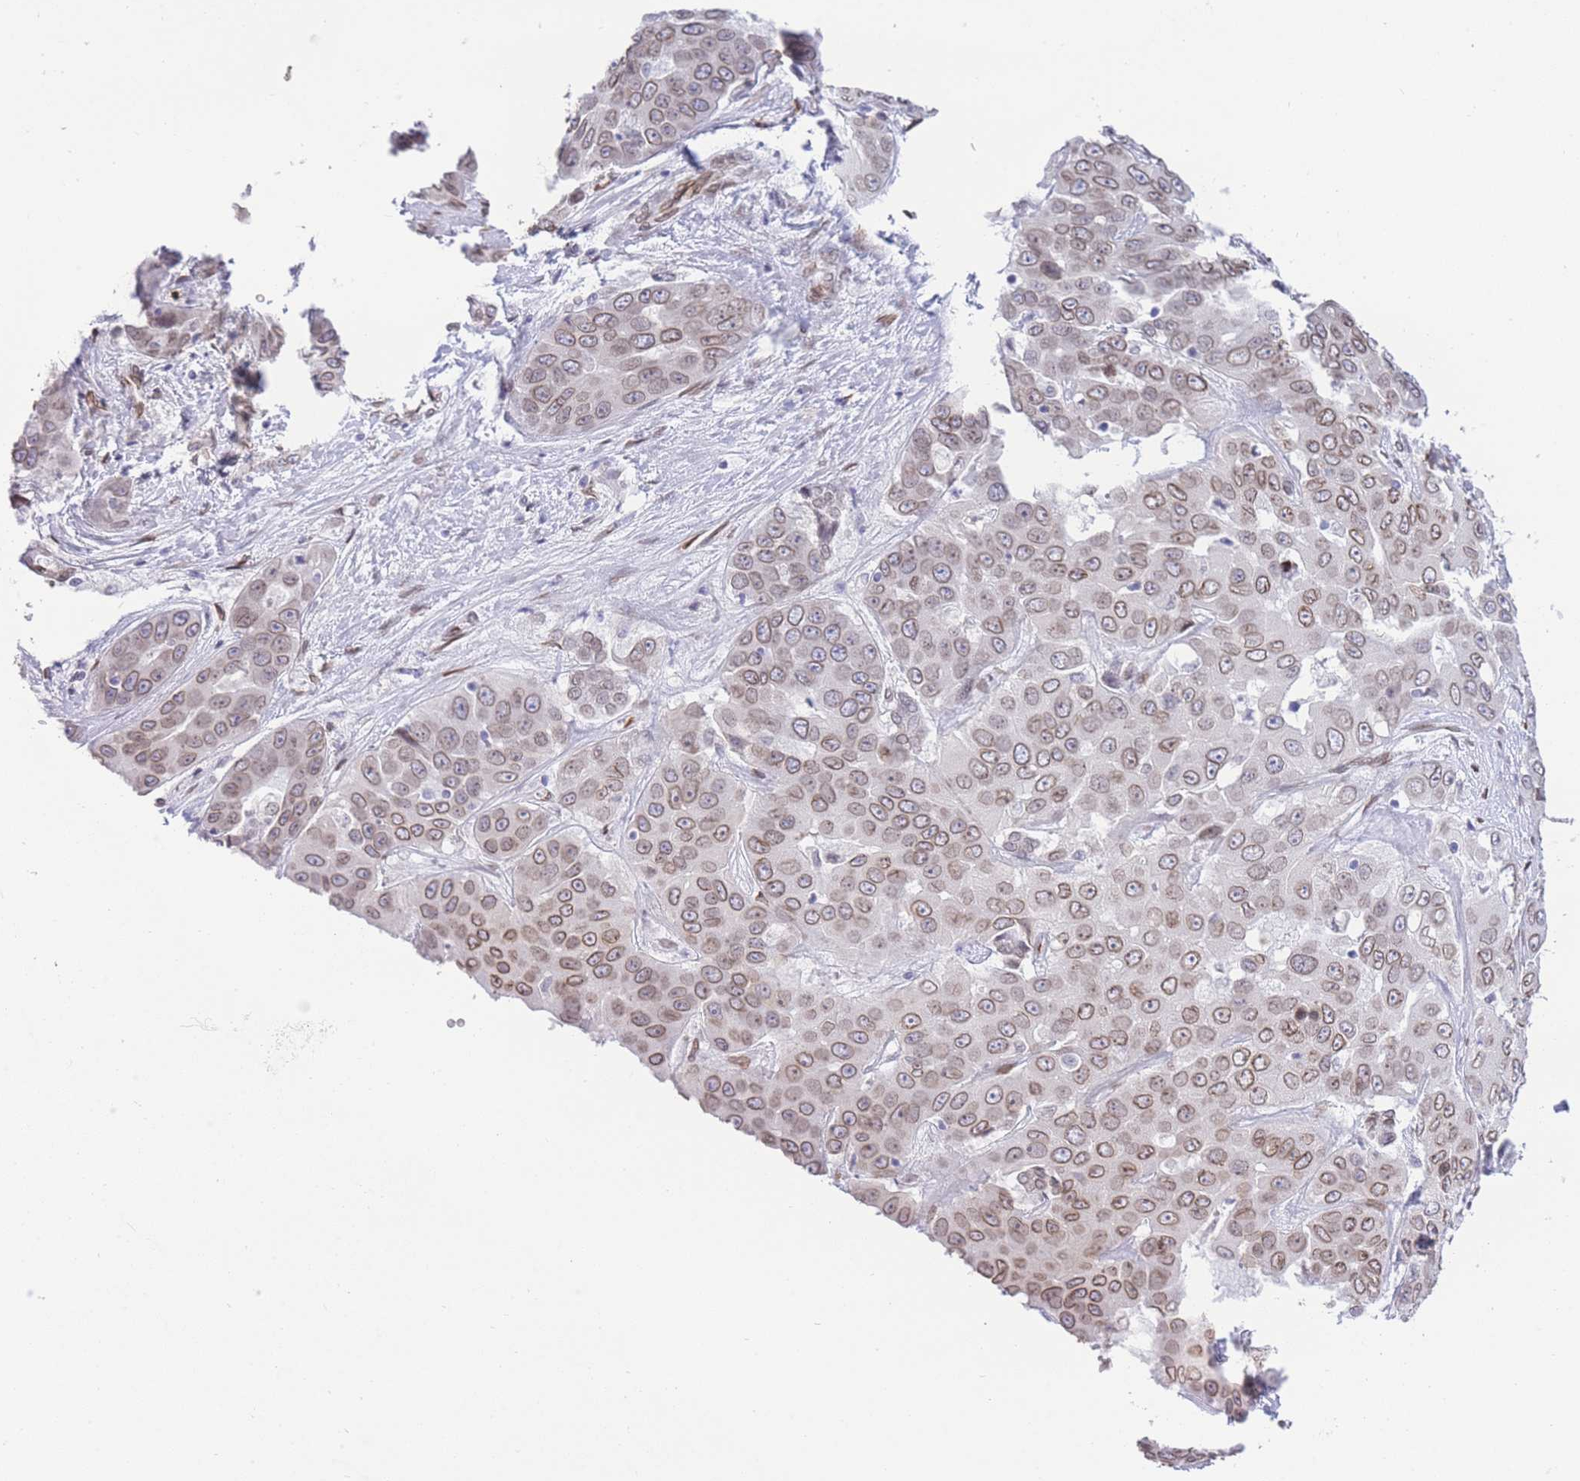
{"staining": {"intensity": "moderate", "quantity": ">75%", "location": "cytoplasmic/membranous,nuclear"}, "tissue": "liver cancer", "cell_type": "Tumor cells", "image_type": "cancer", "snomed": [{"axis": "morphology", "description": "Cholangiocarcinoma"}, {"axis": "topography", "description": "Liver"}], "caption": "Brown immunohistochemical staining in human liver cholangiocarcinoma shows moderate cytoplasmic/membranous and nuclear expression in approximately >75% of tumor cells. Using DAB (brown) and hematoxylin (blue) stains, captured at high magnification using brightfield microscopy.", "gene": "OR10AD1", "patient": {"sex": "female", "age": 52}}